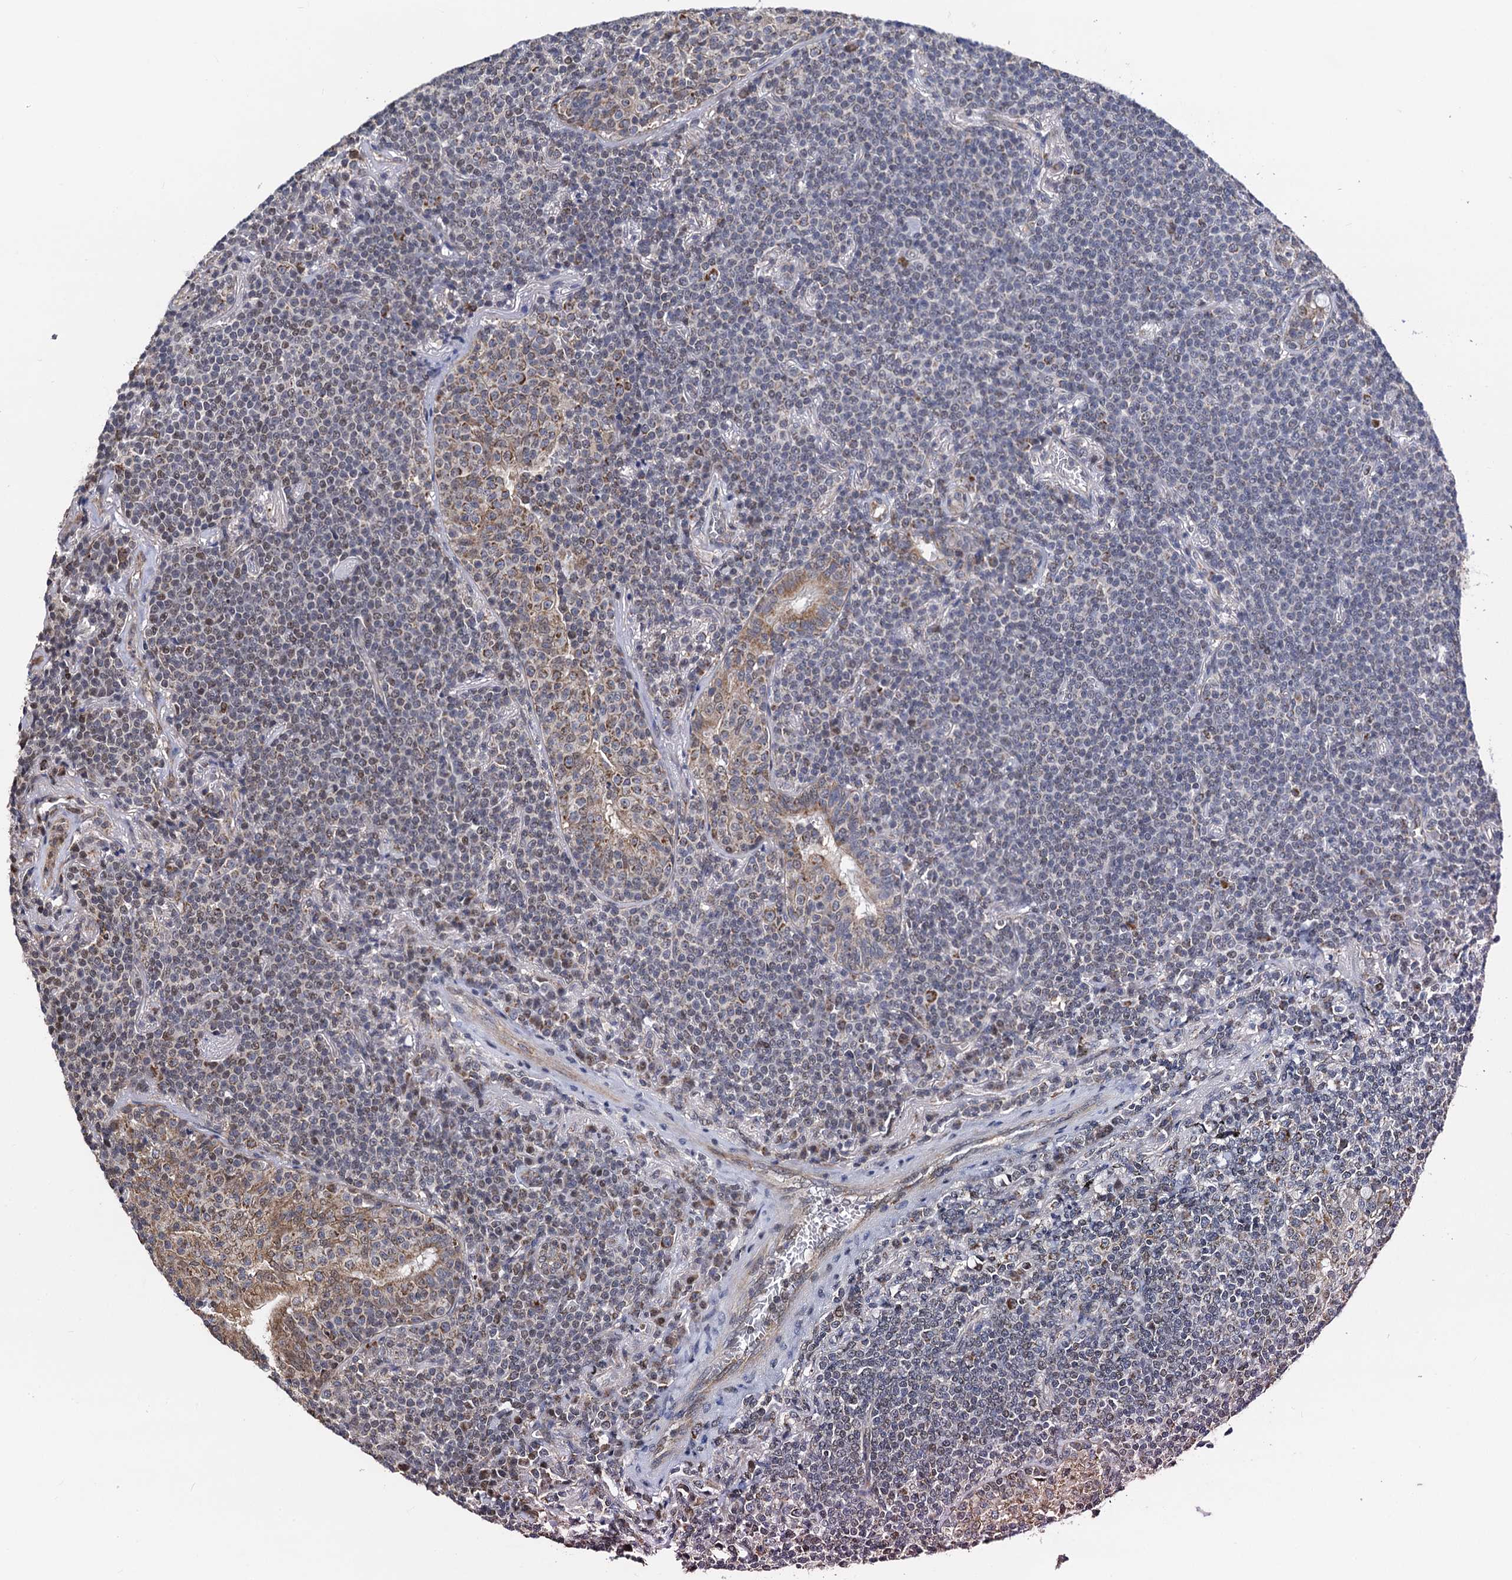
{"staining": {"intensity": "weak", "quantity": "25%-75%", "location": "cytoplasmic/membranous"}, "tissue": "lymphoma", "cell_type": "Tumor cells", "image_type": "cancer", "snomed": [{"axis": "morphology", "description": "Malignant lymphoma, non-Hodgkin's type, Low grade"}, {"axis": "topography", "description": "Lung"}], "caption": "IHC micrograph of human lymphoma stained for a protein (brown), which demonstrates low levels of weak cytoplasmic/membranous staining in approximately 25%-75% of tumor cells.", "gene": "PTCD3", "patient": {"sex": "female", "age": 71}}